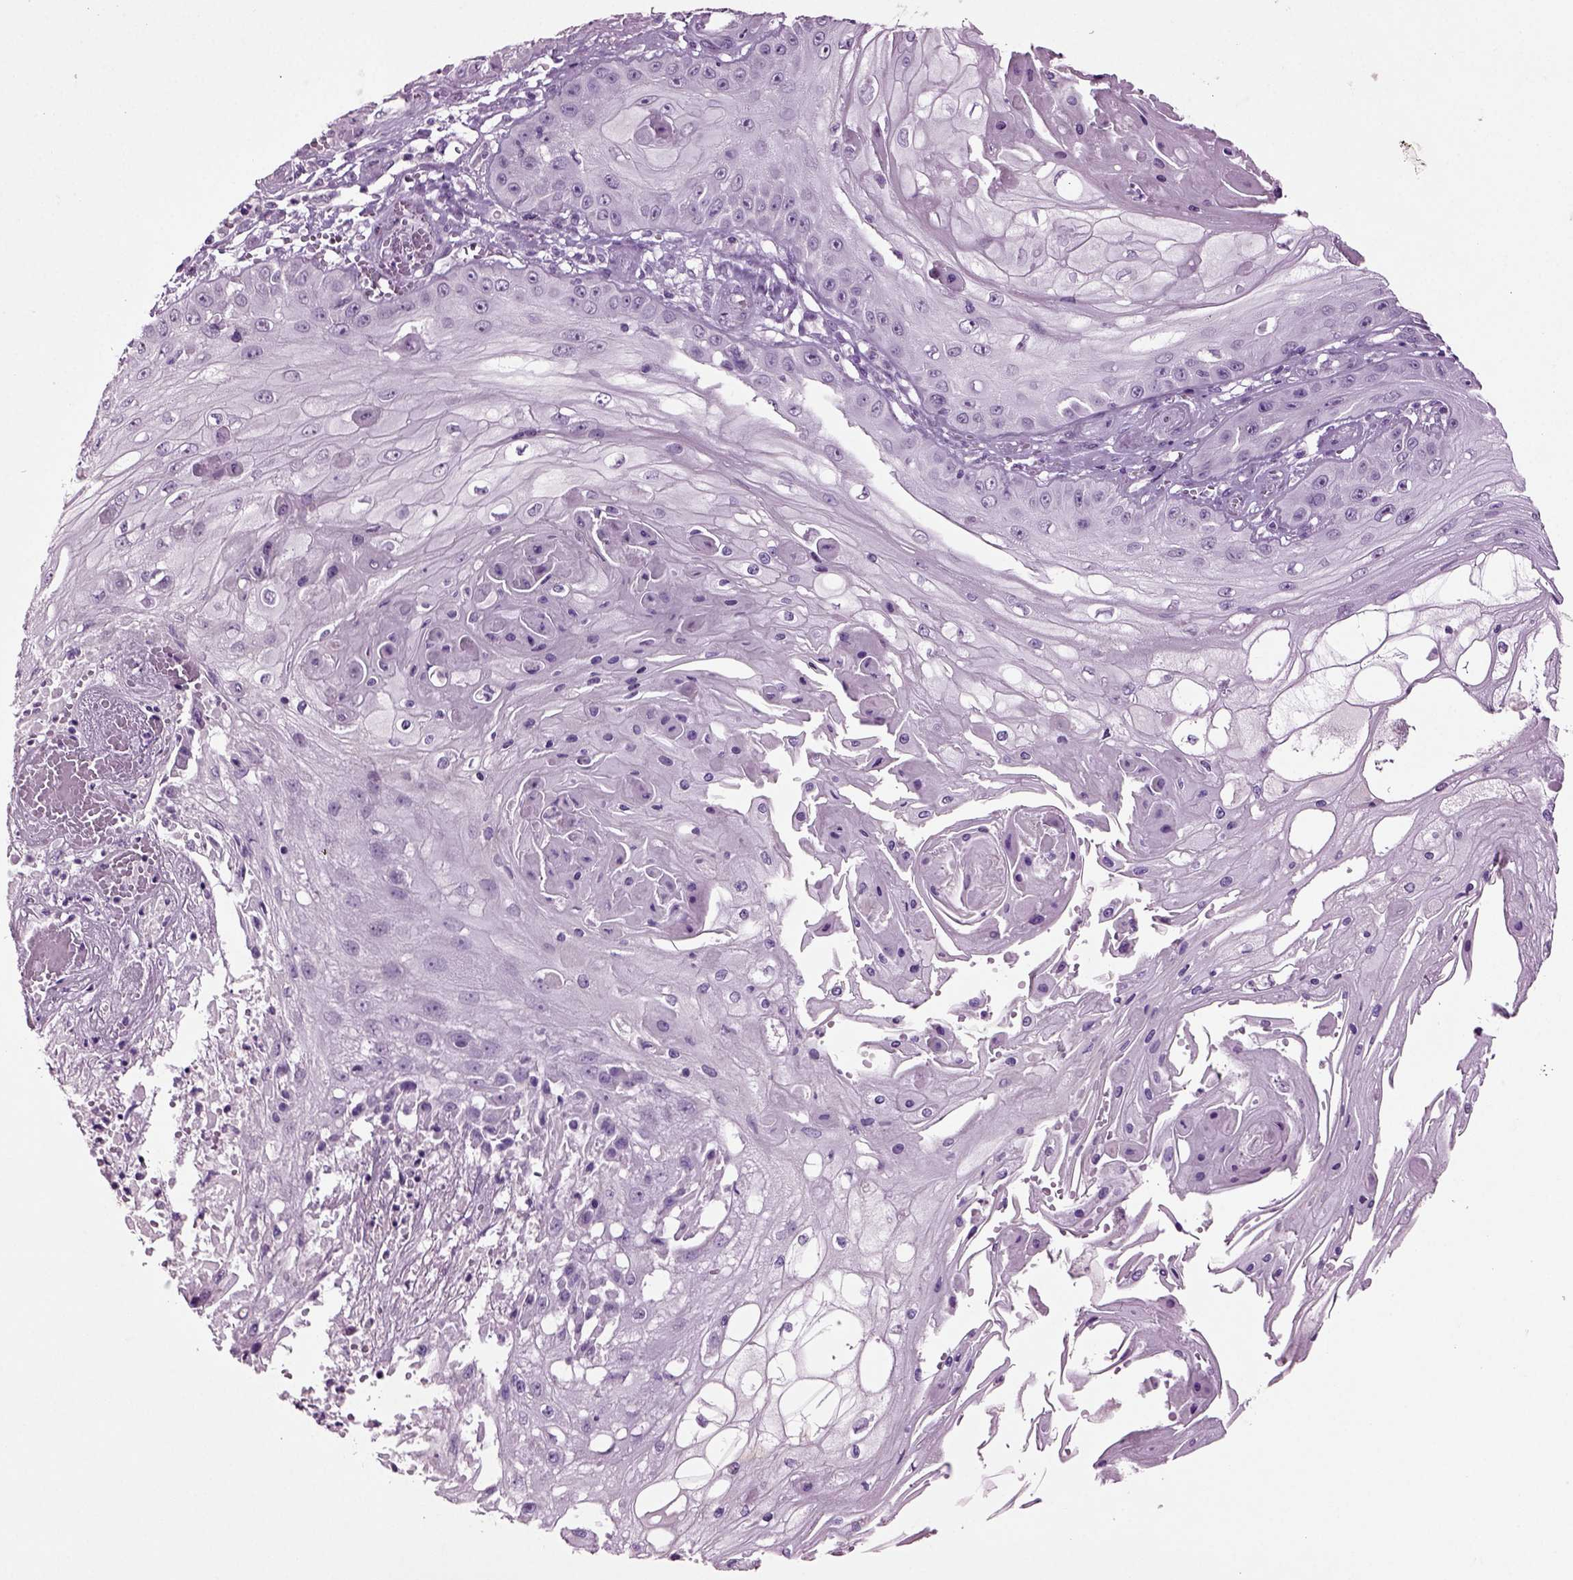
{"staining": {"intensity": "negative", "quantity": "none", "location": "none"}, "tissue": "skin cancer", "cell_type": "Tumor cells", "image_type": "cancer", "snomed": [{"axis": "morphology", "description": "Squamous cell carcinoma, NOS"}, {"axis": "topography", "description": "Skin"}], "caption": "Image shows no protein staining in tumor cells of skin squamous cell carcinoma tissue. (DAB (3,3'-diaminobenzidine) IHC visualized using brightfield microscopy, high magnification).", "gene": "SLC17A6", "patient": {"sex": "male", "age": 70}}